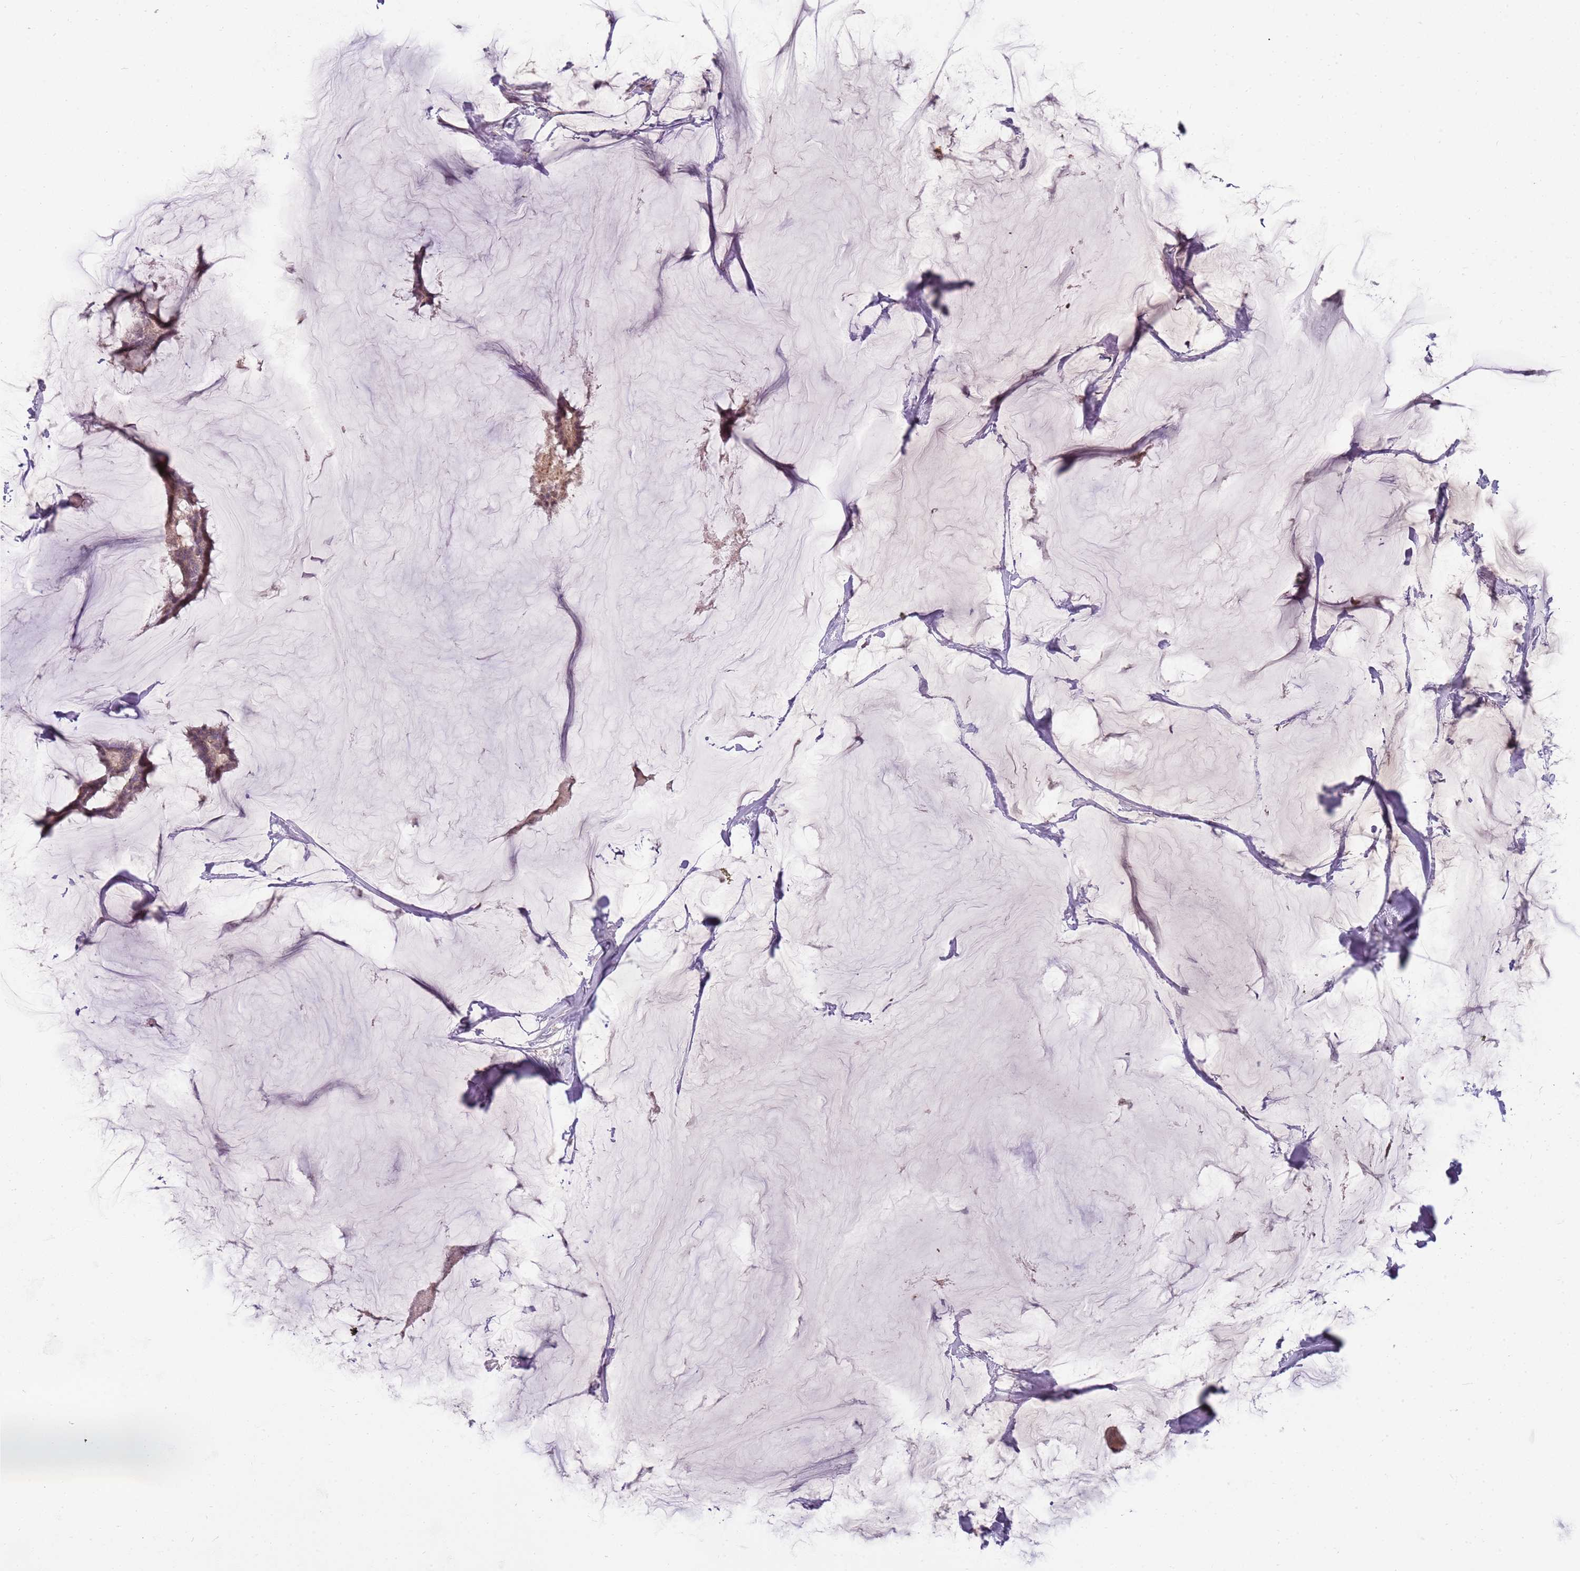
{"staining": {"intensity": "moderate", "quantity": "25%-75%", "location": "cytoplasmic/membranous"}, "tissue": "breast cancer", "cell_type": "Tumor cells", "image_type": "cancer", "snomed": [{"axis": "morphology", "description": "Duct carcinoma"}, {"axis": "topography", "description": "Breast"}], "caption": "Brown immunohistochemical staining in intraductal carcinoma (breast) displays moderate cytoplasmic/membranous staining in about 25%-75% of tumor cells.", "gene": "NBPF6", "patient": {"sex": "female", "age": 93}}